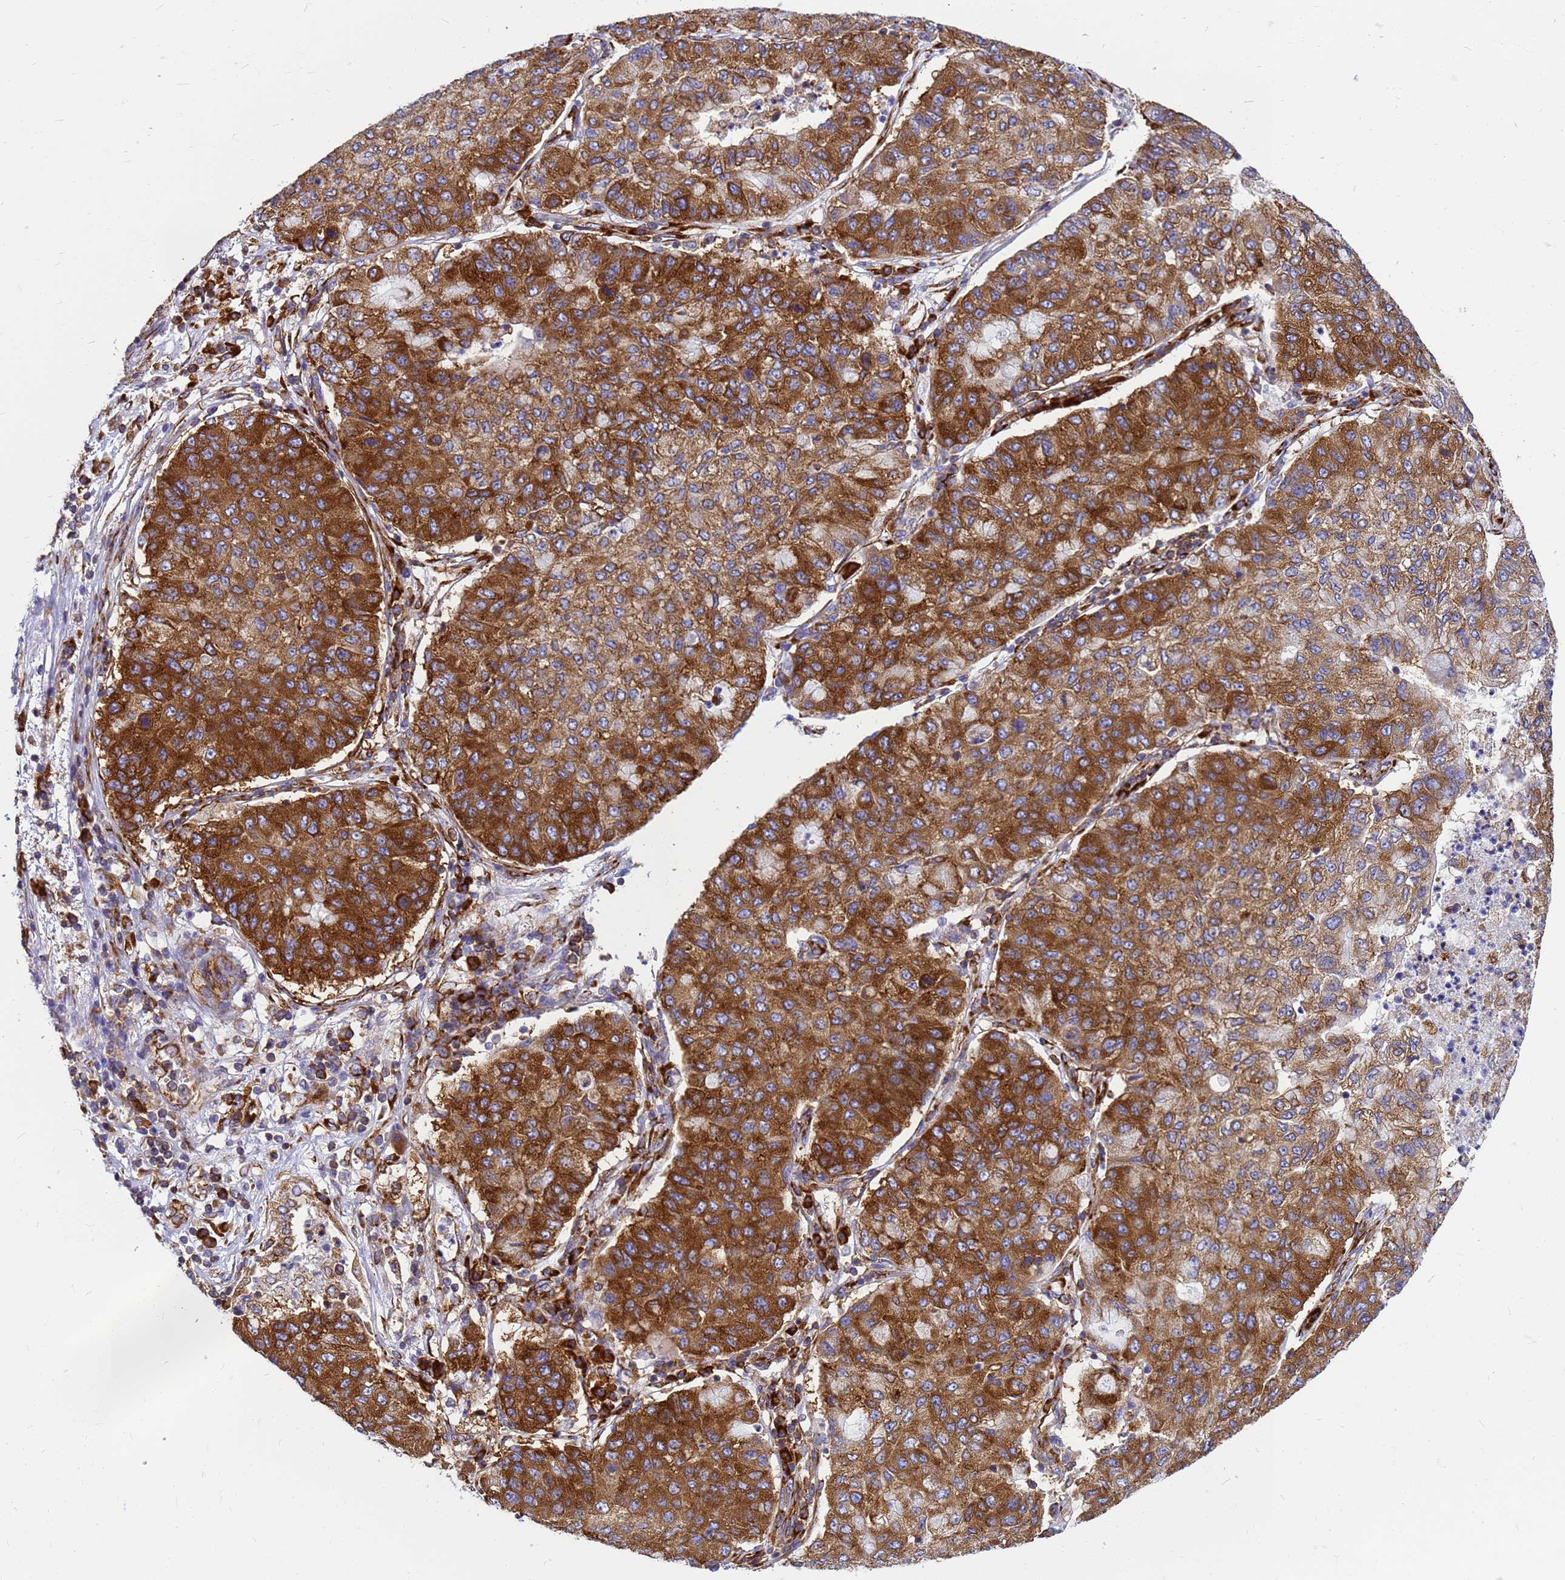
{"staining": {"intensity": "strong", "quantity": ">75%", "location": "cytoplasmic/membranous"}, "tissue": "lung cancer", "cell_type": "Tumor cells", "image_type": "cancer", "snomed": [{"axis": "morphology", "description": "Squamous cell carcinoma, NOS"}, {"axis": "topography", "description": "Lung"}], "caption": "Brown immunohistochemical staining in human lung cancer (squamous cell carcinoma) exhibits strong cytoplasmic/membranous expression in approximately >75% of tumor cells.", "gene": "EEF1D", "patient": {"sex": "male", "age": 74}}